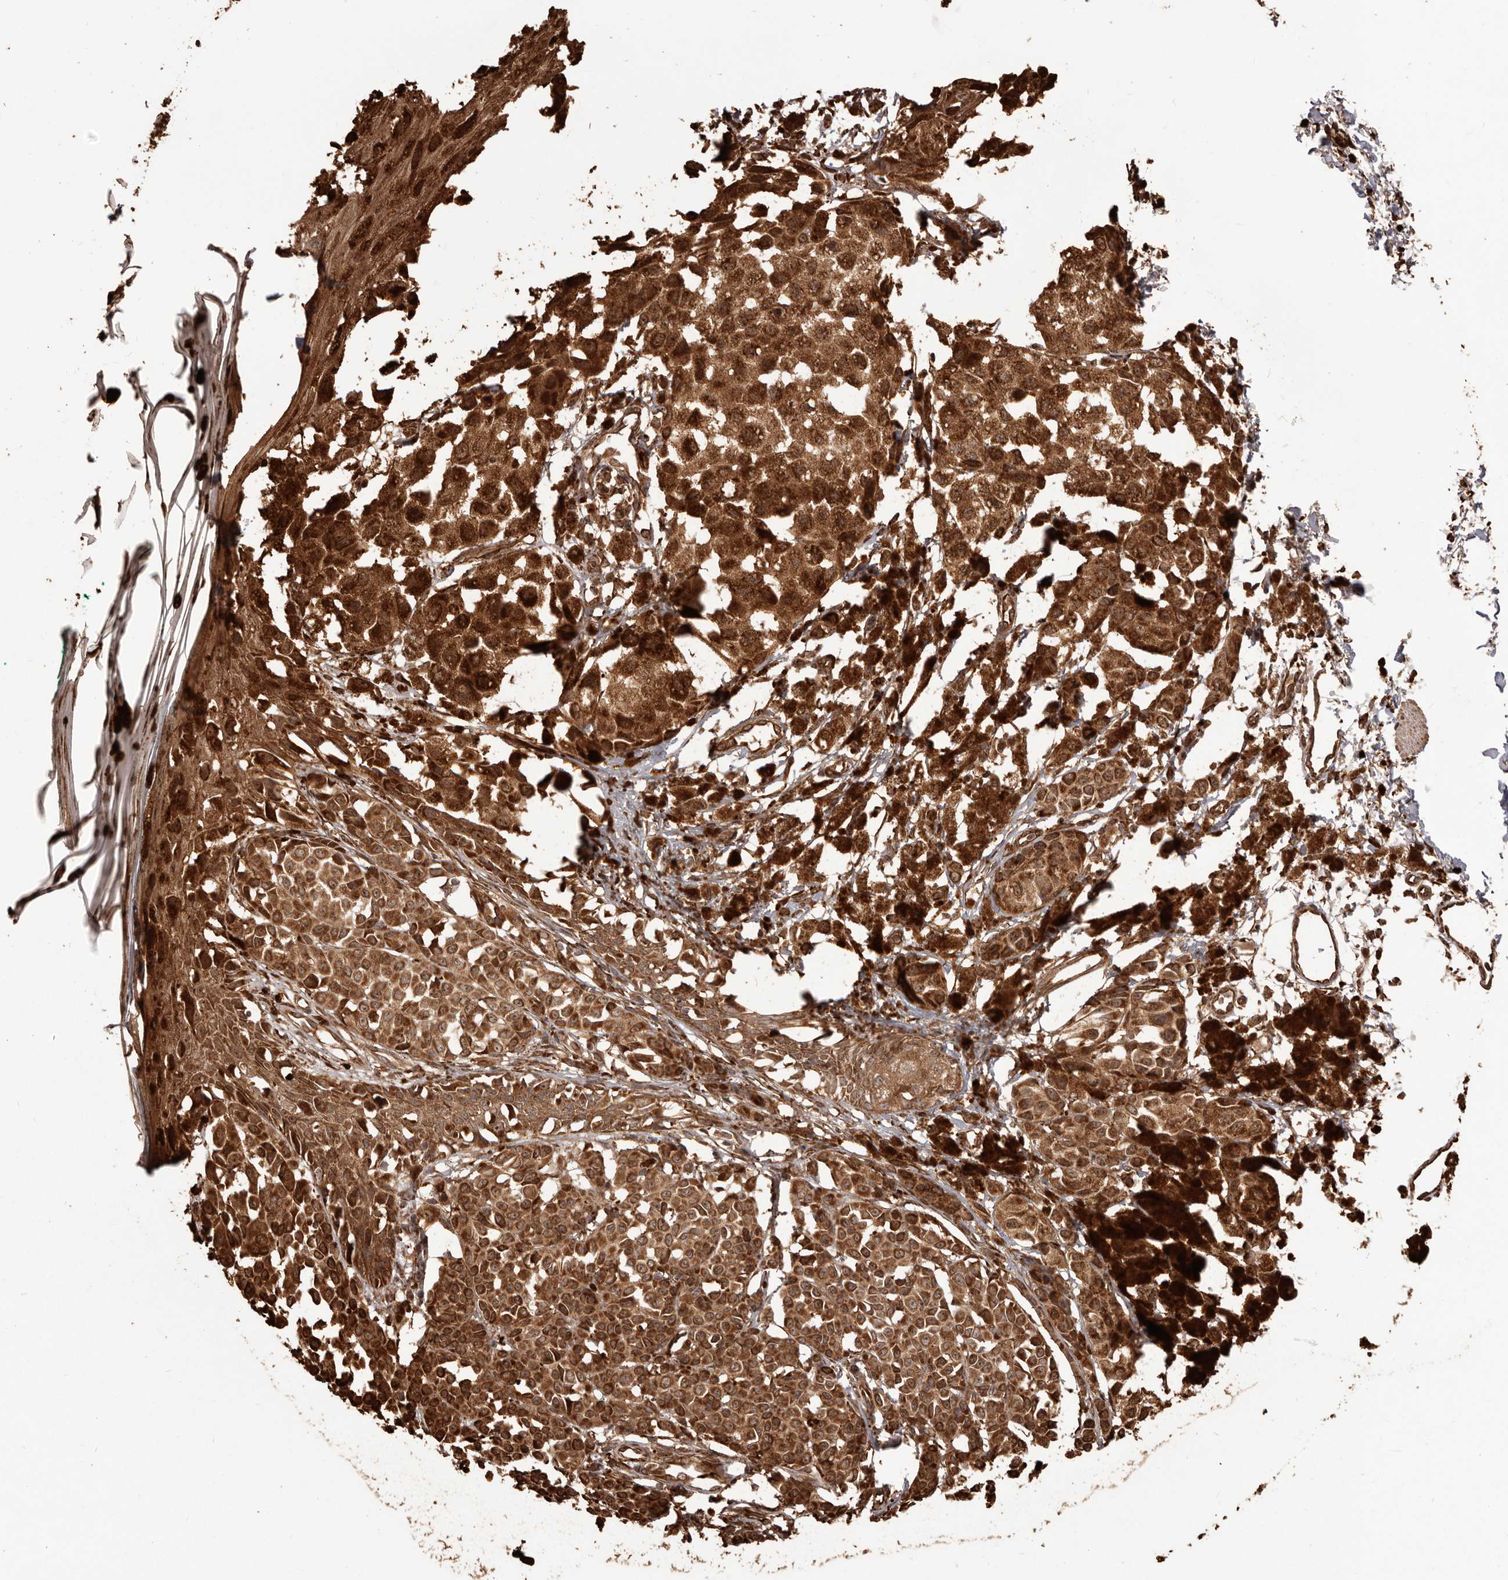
{"staining": {"intensity": "strong", "quantity": ">75%", "location": "cytoplasmic/membranous"}, "tissue": "melanoma", "cell_type": "Tumor cells", "image_type": "cancer", "snomed": [{"axis": "morphology", "description": "Malignant melanoma, NOS"}, {"axis": "topography", "description": "Skin of leg"}], "caption": "There is high levels of strong cytoplasmic/membranous positivity in tumor cells of melanoma, as demonstrated by immunohistochemical staining (brown color).", "gene": "MTO1", "patient": {"sex": "female", "age": 72}}